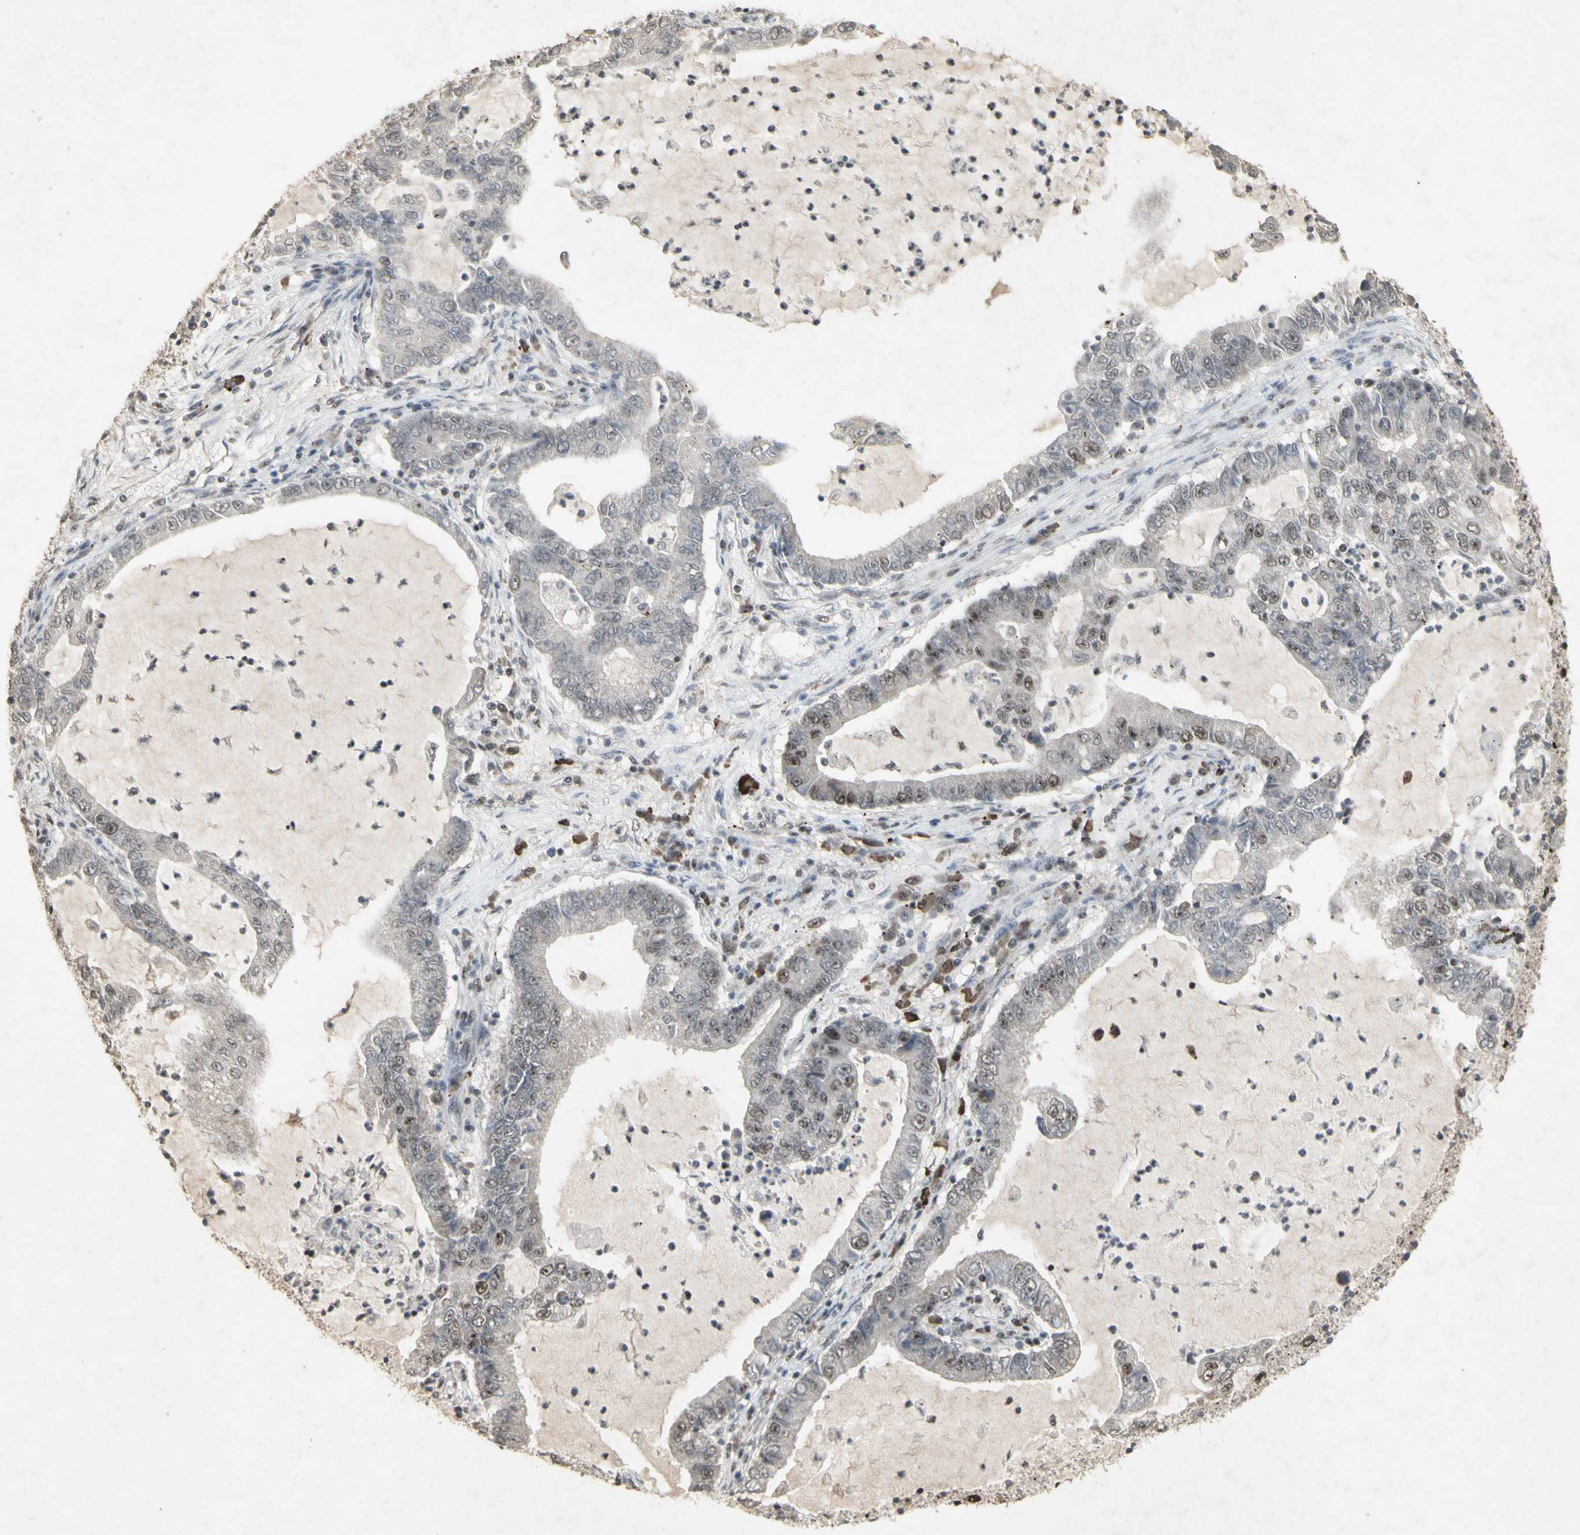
{"staining": {"intensity": "moderate", "quantity": "<25%", "location": "nuclear"}, "tissue": "lung cancer", "cell_type": "Tumor cells", "image_type": "cancer", "snomed": [{"axis": "morphology", "description": "Adenocarcinoma, NOS"}, {"axis": "topography", "description": "Lung"}], "caption": "A high-resolution image shows immunohistochemistry staining of lung adenocarcinoma, which demonstrates moderate nuclear expression in about <25% of tumor cells.", "gene": "CCNT1", "patient": {"sex": "female", "age": 51}}